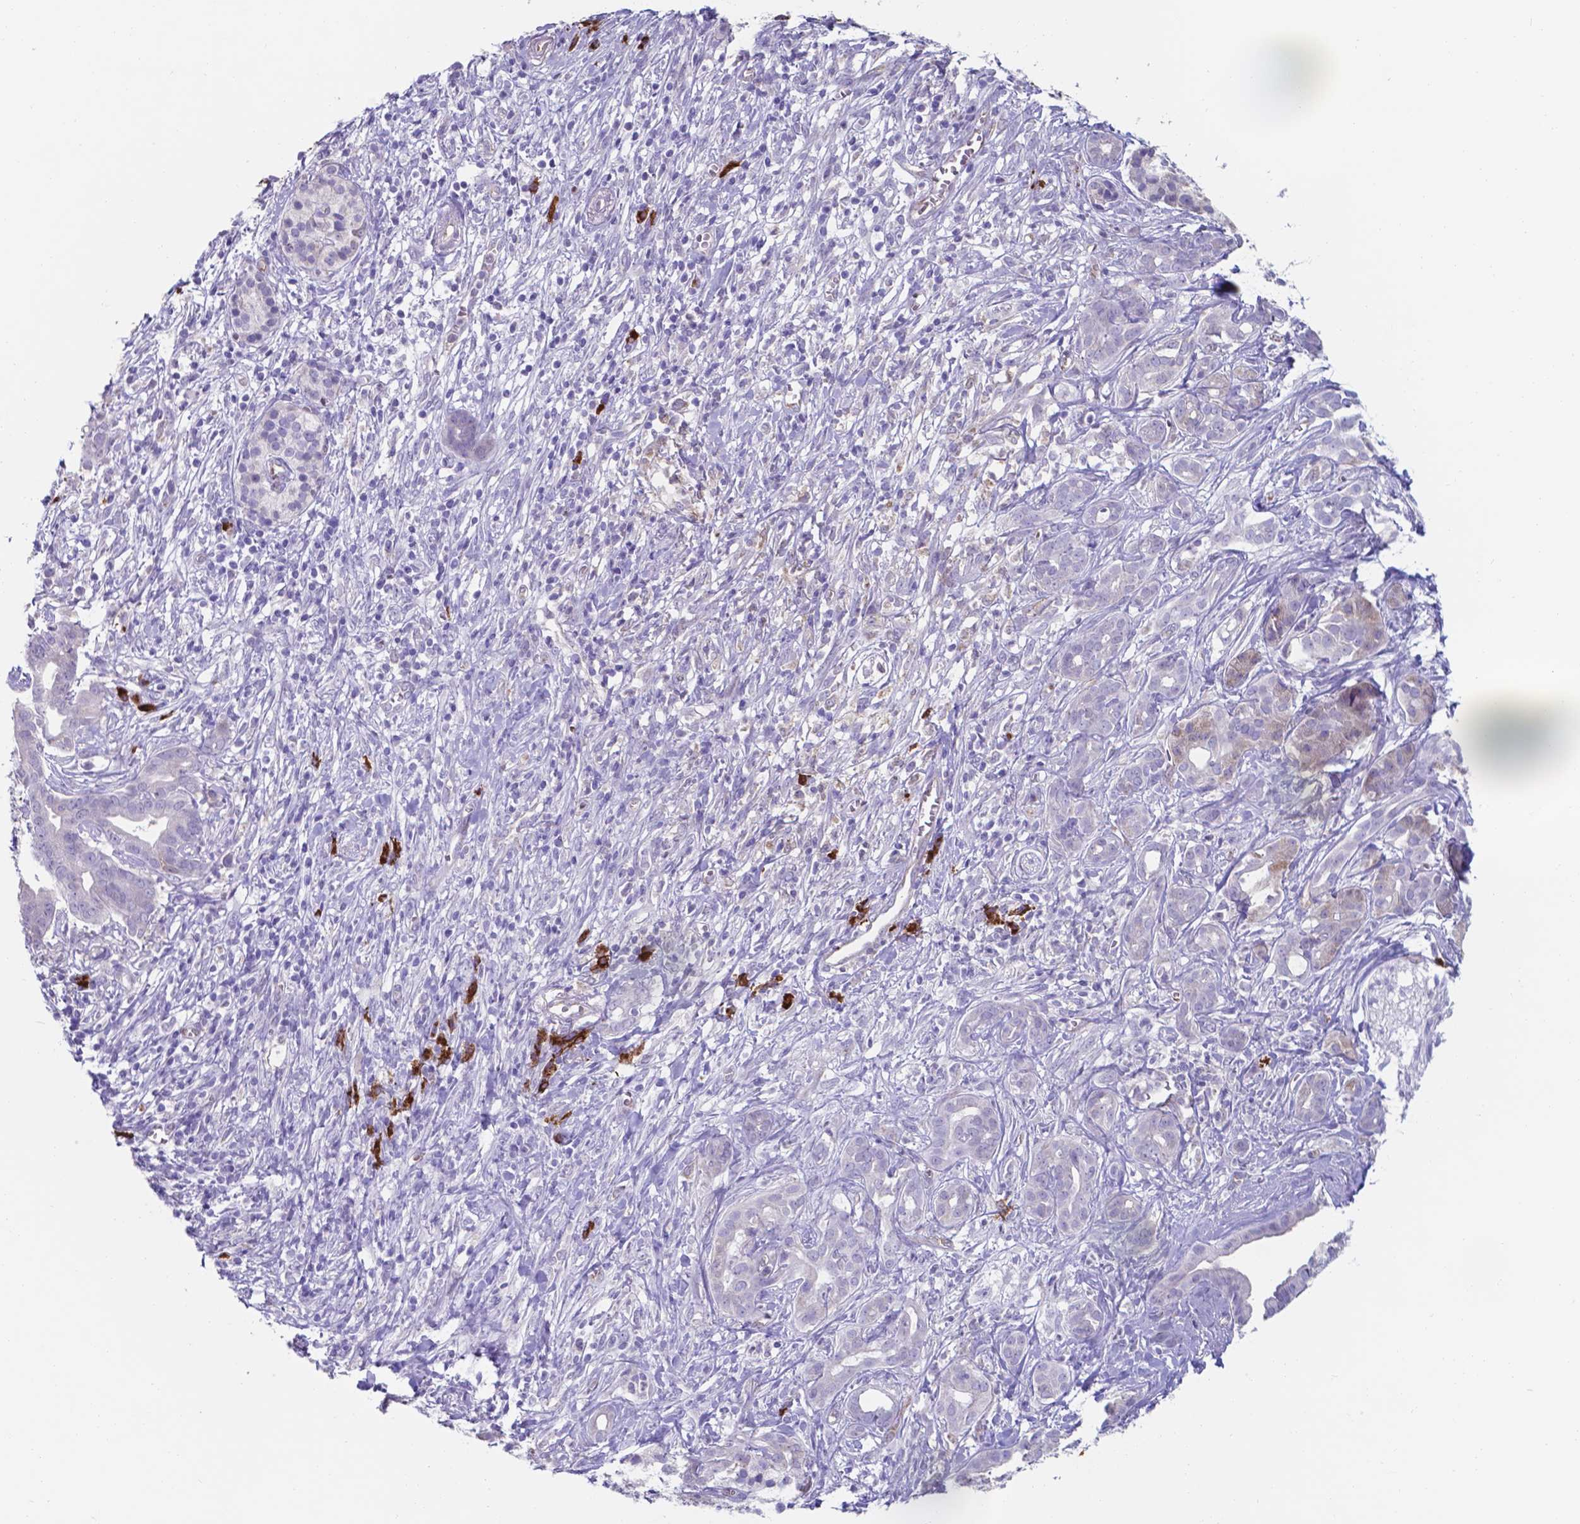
{"staining": {"intensity": "negative", "quantity": "none", "location": "none"}, "tissue": "pancreatic cancer", "cell_type": "Tumor cells", "image_type": "cancer", "snomed": [{"axis": "morphology", "description": "Adenocarcinoma, NOS"}, {"axis": "topography", "description": "Pancreas"}], "caption": "Tumor cells are negative for protein expression in human pancreatic adenocarcinoma.", "gene": "UBE2J1", "patient": {"sex": "male", "age": 61}}